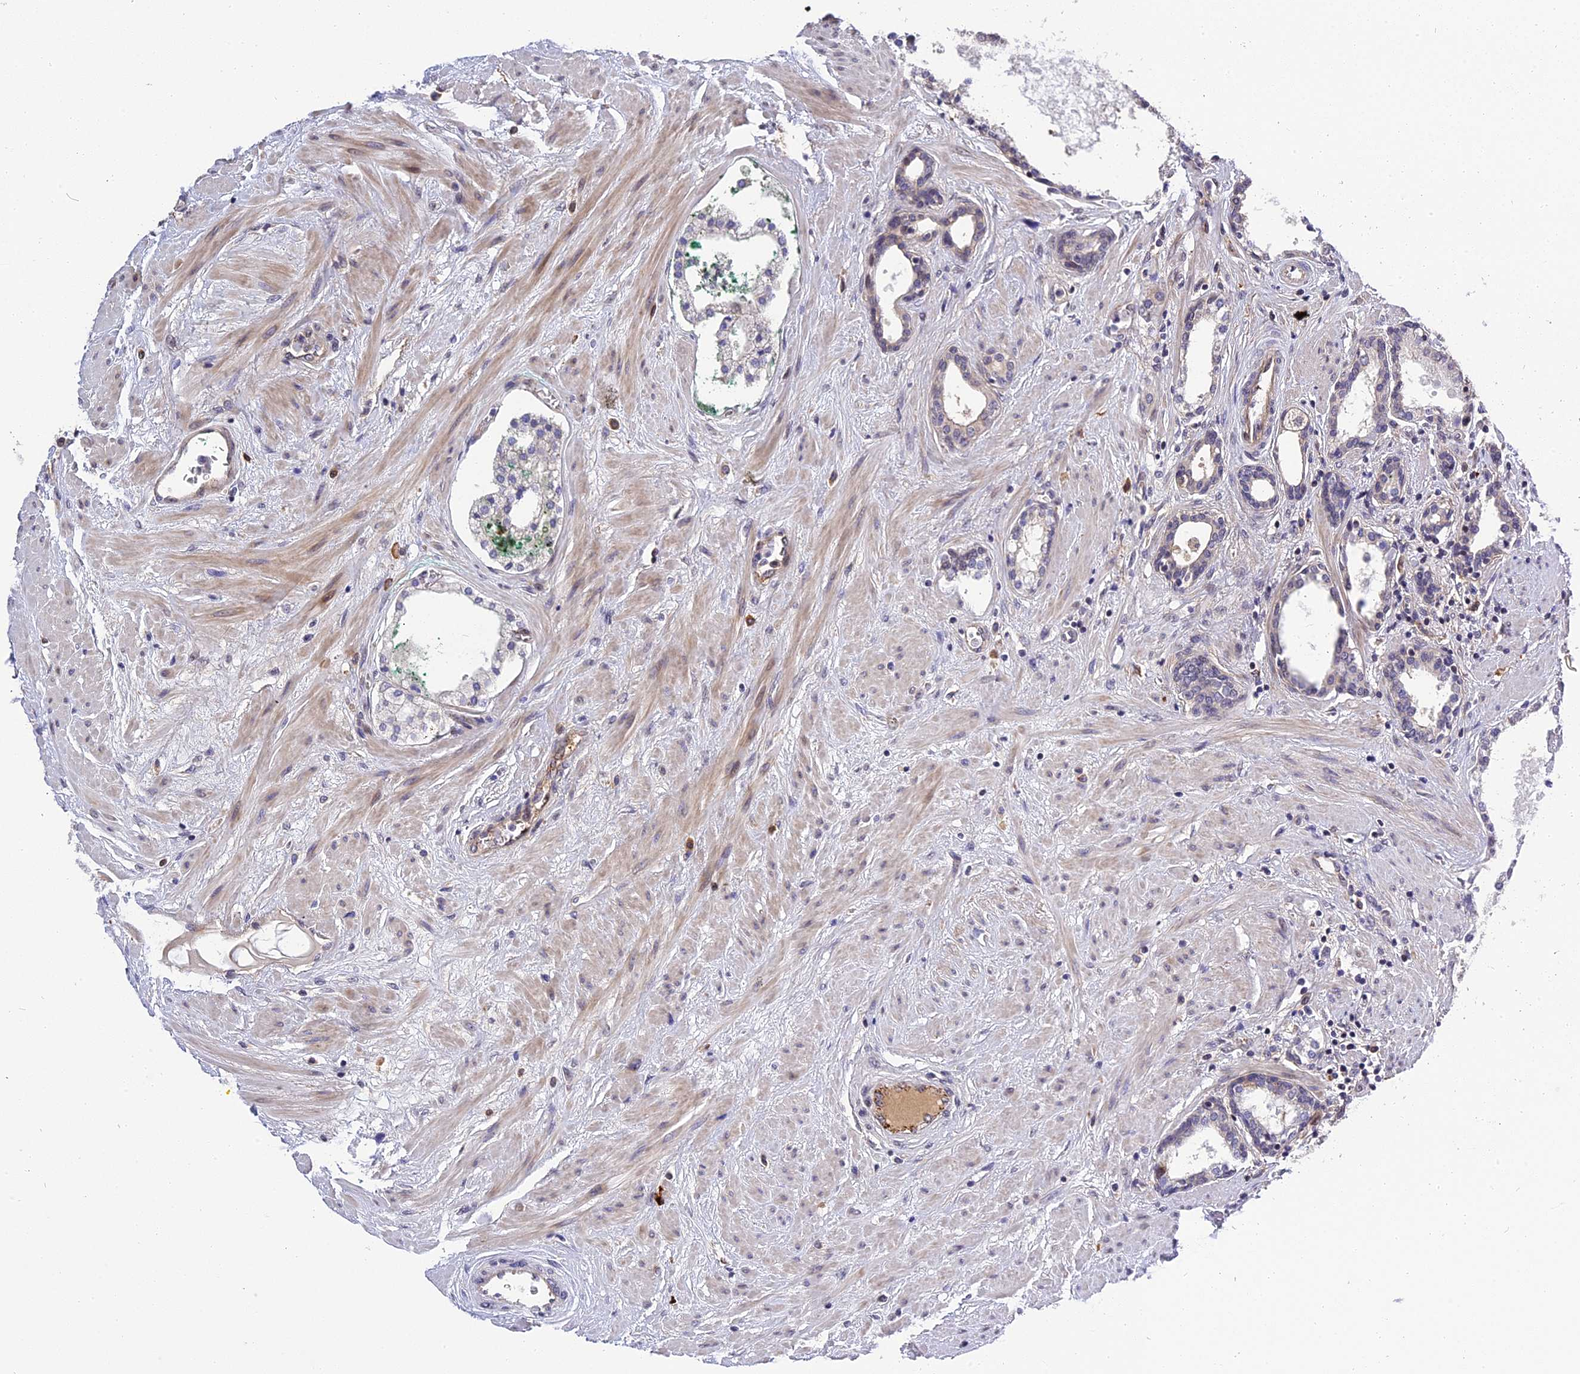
{"staining": {"intensity": "negative", "quantity": "none", "location": "none"}, "tissue": "prostate cancer", "cell_type": "Tumor cells", "image_type": "cancer", "snomed": [{"axis": "morphology", "description": "Adenocarcinoma, High grade"}, {"axis": "topography", "description": "Prostate"}], "caption": "A high-resolution photomicrograph shows IHC staining of prostate cancer (adenocarcinoma (high-grade)), which demonstrates no significant staining in tumor cells.", "gene": "MFSD2A", "patient": {"sex": "male", "age": 58}}